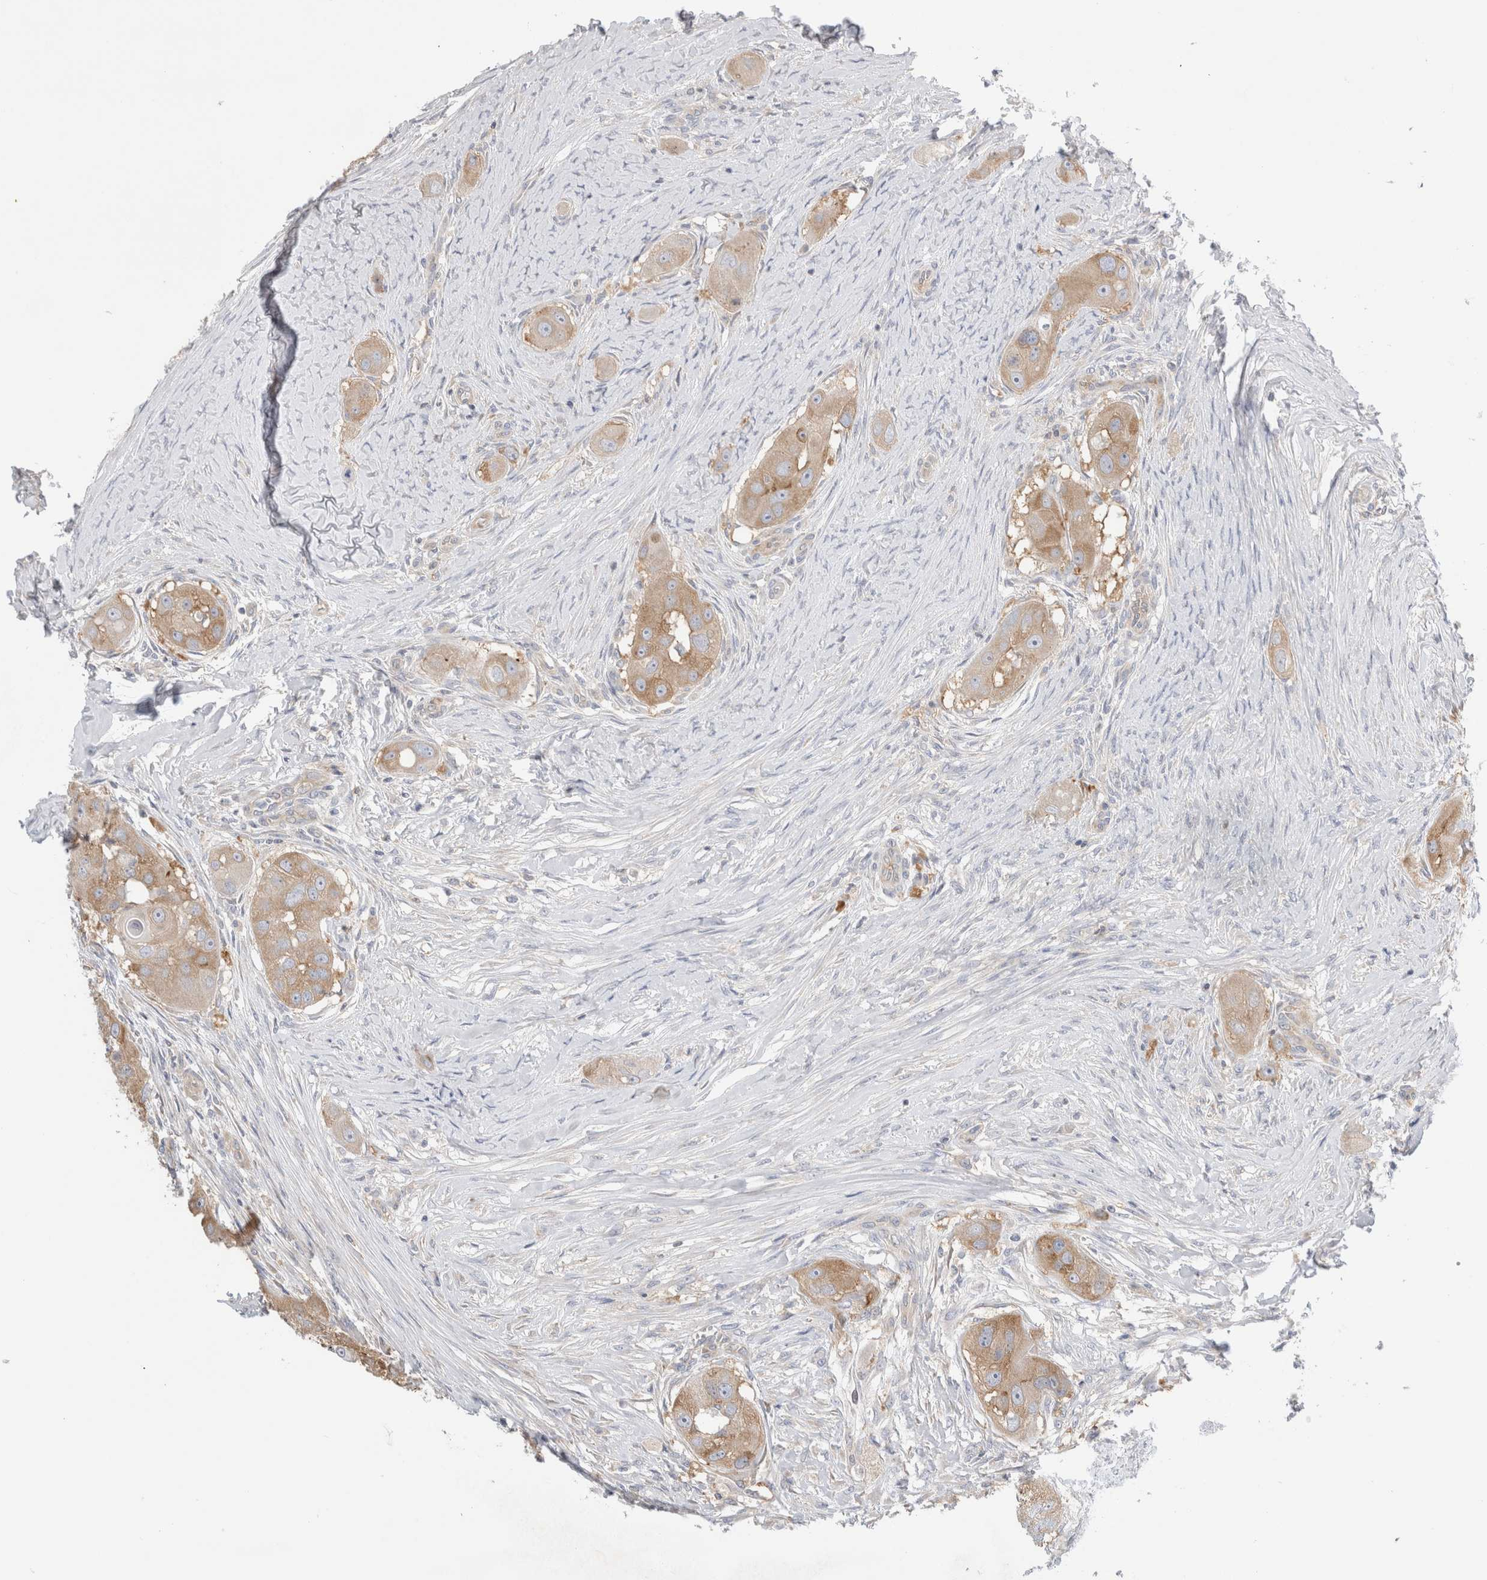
{"staining": {"intensity": "moderate", "quantity": ">75%", "location": "cytoplasmic/membranous"}, "tissue": "head and neck cancer", "cell_type": "Tumor cells", "image_type": "cancer", "snomed": [{"axis": "morphology", "description": "Normal tissue, NOS"}, {"axis": "morphology", "description": "Squamous cell carcinoma, NOS"}, {"axis": "topography", "description": "Skeletal muscle"}, {"axis": "topography", "description": "Head-Neck"}], "caption": "Immunohistochemical staining of squamous cell carcinoma (head and neck) shows medium levels of moderate cytoplasmic/membranous positivity in approximately >75% of tumor cells.", "gene": "ZNF23", "patient": {"sex": "male", "age": 51}}